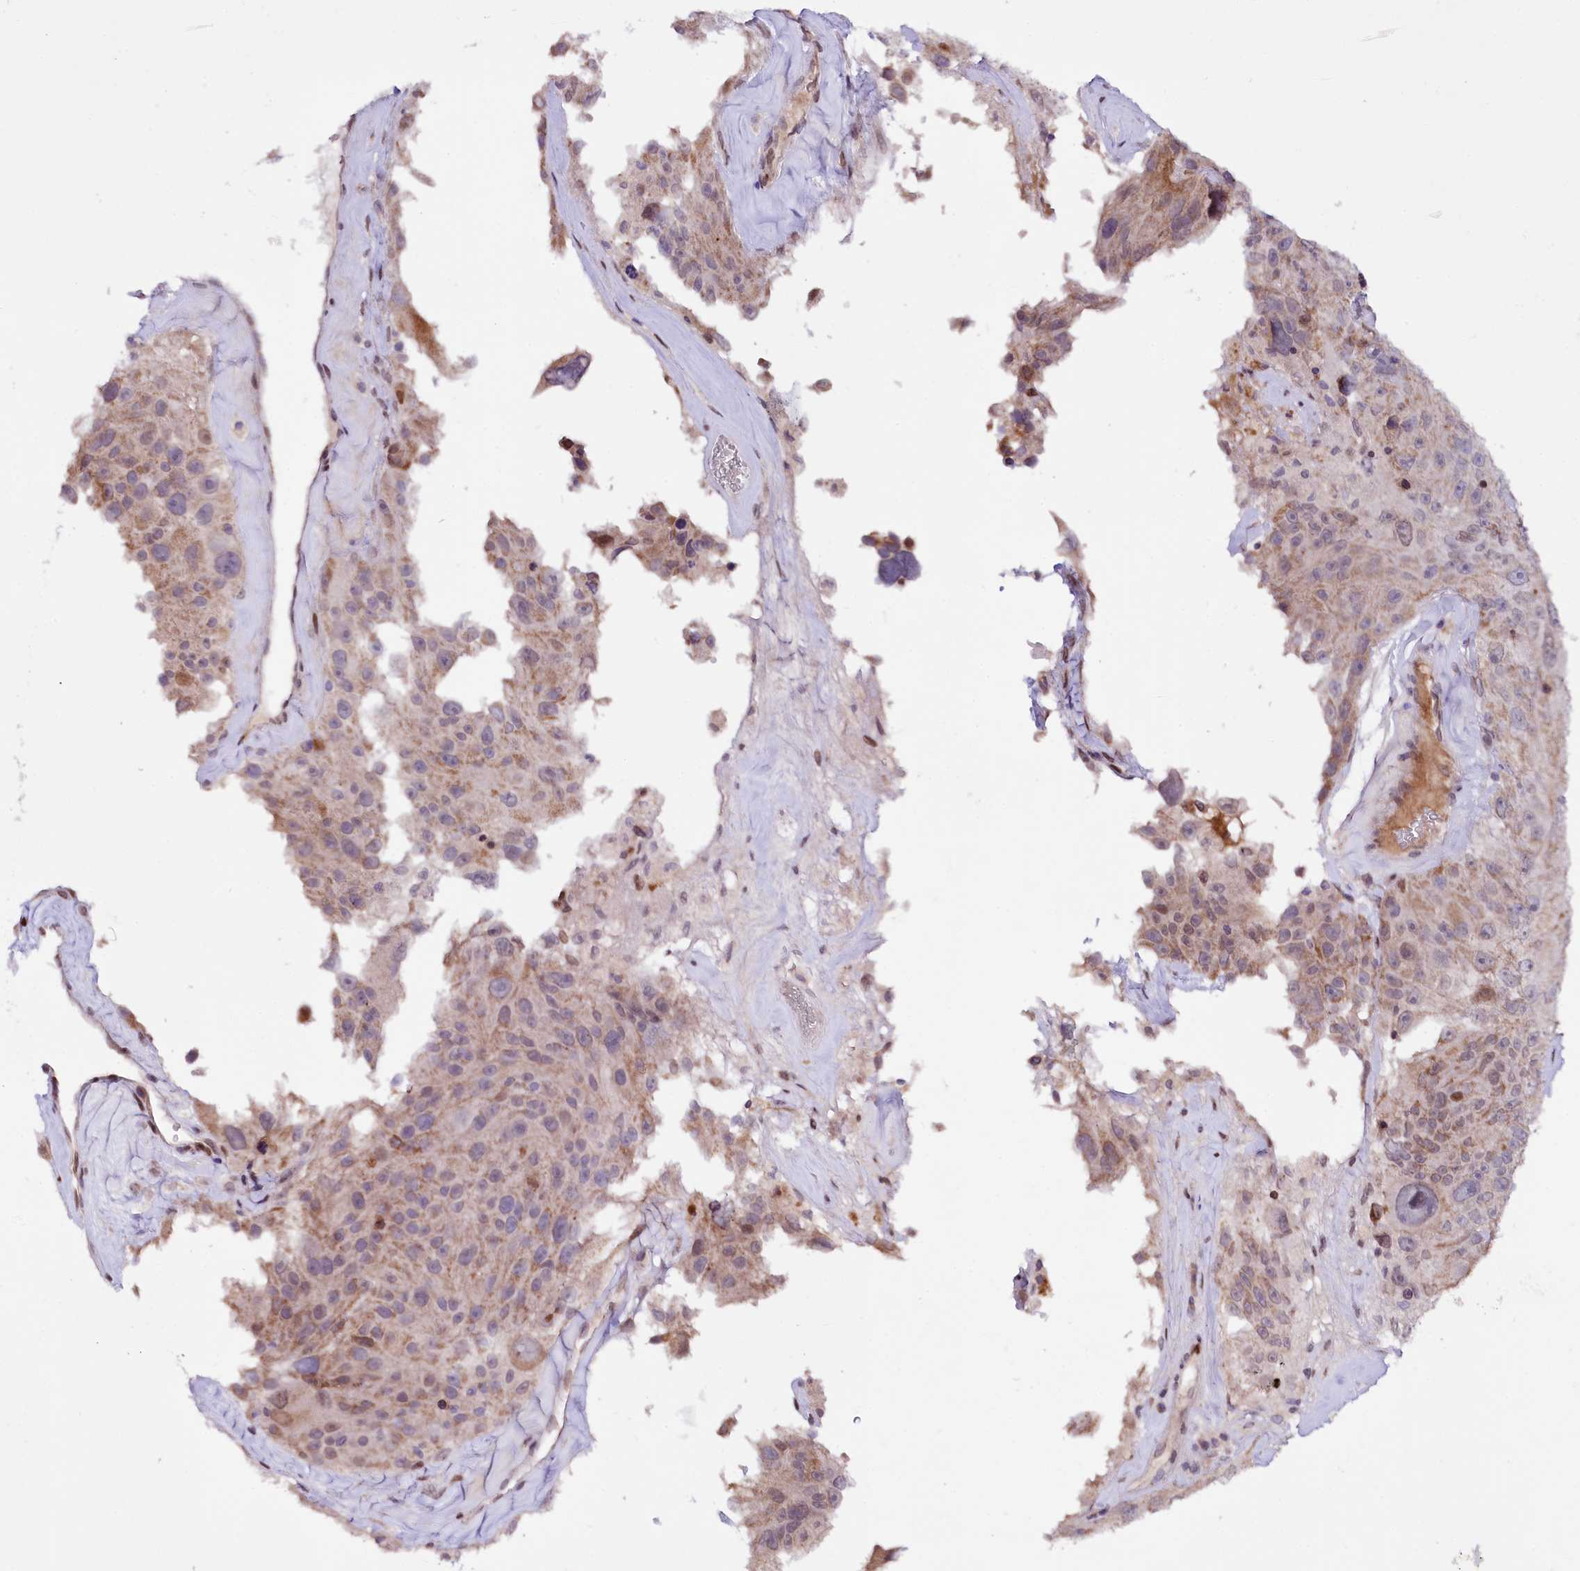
{"staining": {"intensity": "weak", "quantity": "<25%", "location": "cytoplasmic/membranous"}, "tissue": "melanoma", "cell_type": "Tumor cells", "image_type": "cancer", "snomed": [{"axis": "morphology", "description": "Malignant melanoma, Metastatic site"}, {"axis": "topography", "description": "Lymph node"}], "caption": "Human melanoma stained for a protein using IHC exhibits no positivity in tumor cells.", "gene": "ZNF226", "patient": {"sex": "male", "age": 62}}